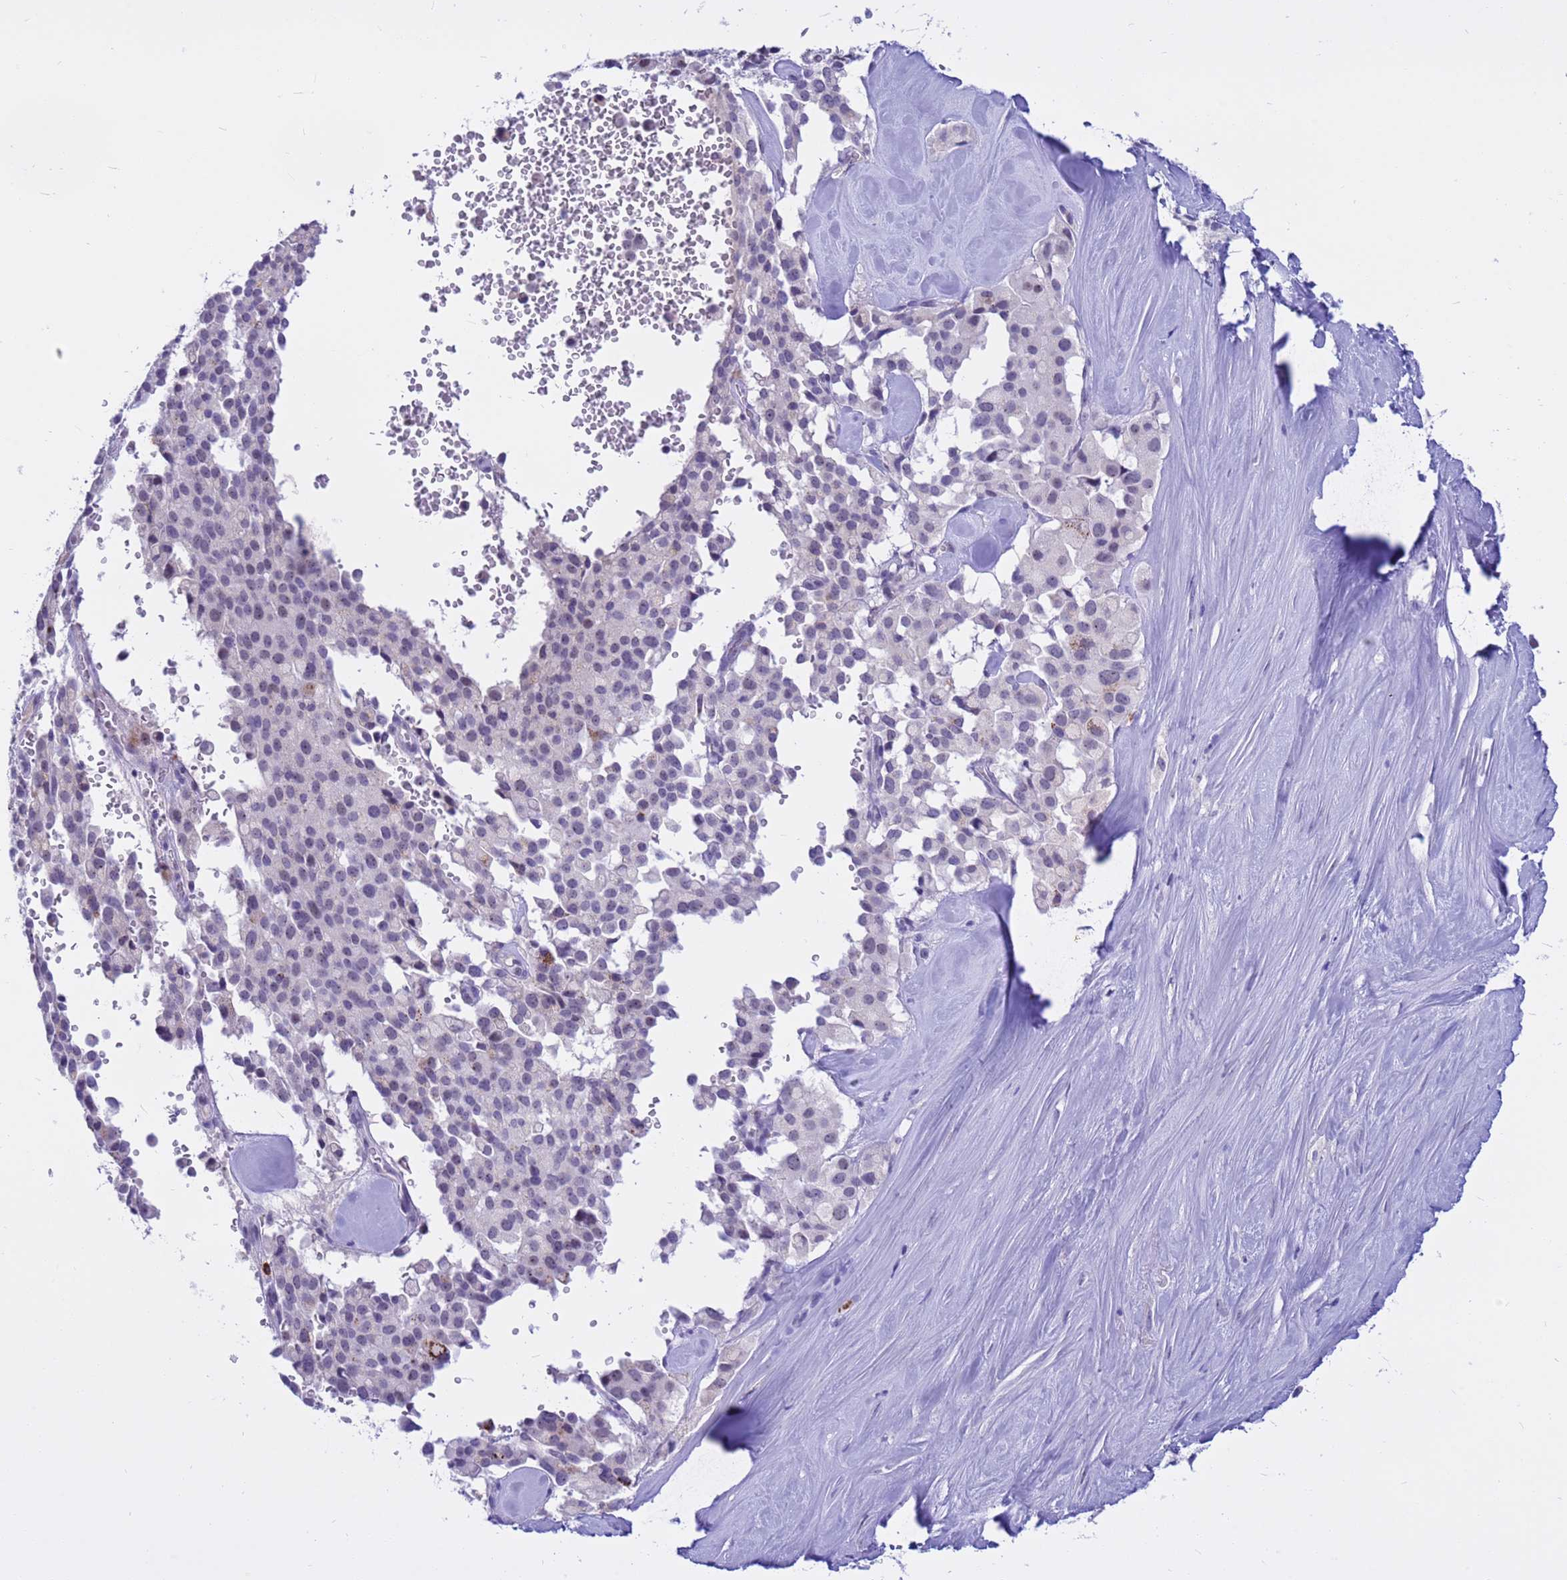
{"staining": {"intensity": "negative", "quantity": "none", "location": "none"}, "tissue": "pancreatic cancer", "cell_type": "Tumor cells", "image_type": "cancer", "snomed": [{"axis": "morphology", "description": "Adenocarcinoma, NOS"}, {"axis": "topography", "description": "Pancreas"}], "caption": "The histopathology image exhibits no staining of tumor cells in adenocarcinoma (pancreatic).", "gene": "DMRTC2", "patient": {"sex": "male", "age": 65}}